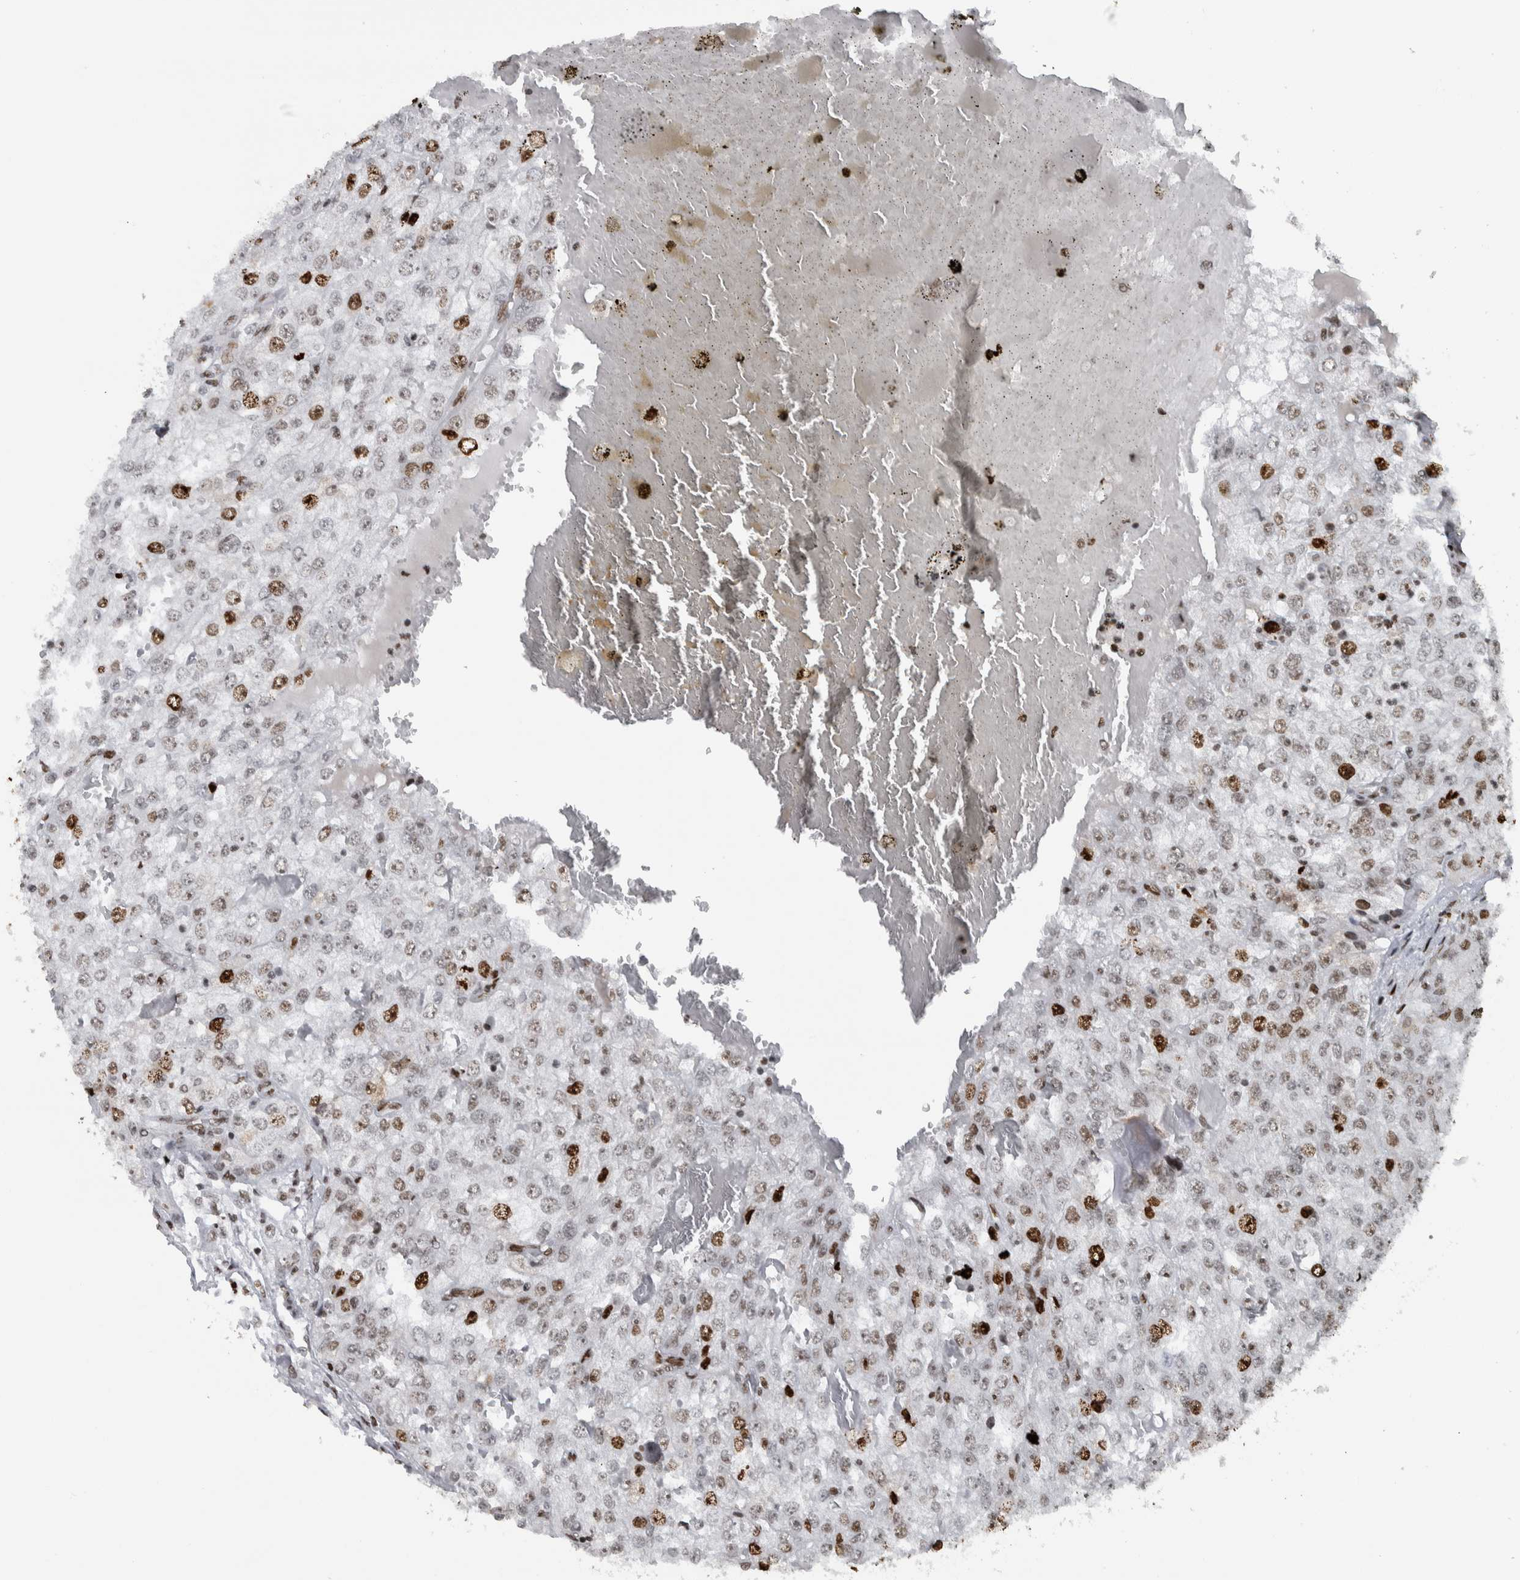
{"staining": {"intensity": "moderate", "quantity": "25%-75%", "location": "nuclear"}, "tissue": "renal cancer", "cell_type": "Tumor cells", "image_type": "cancer", "snomed": [{"axis": "morphology", "description": "Adenocarcinoma, NOS"}, {"axis": "topography", "description": "Kidney"}], "caption": "Renal cancer was stained to show a protein in brown. There is medium levels of moderate nuclear expression in about 25%-75% of tumor cells. (DAB = brown stain, brightfield microscopy at high magnification).", "gene": "TOP2B", "patient": {"sex": "female", "age": 54}}